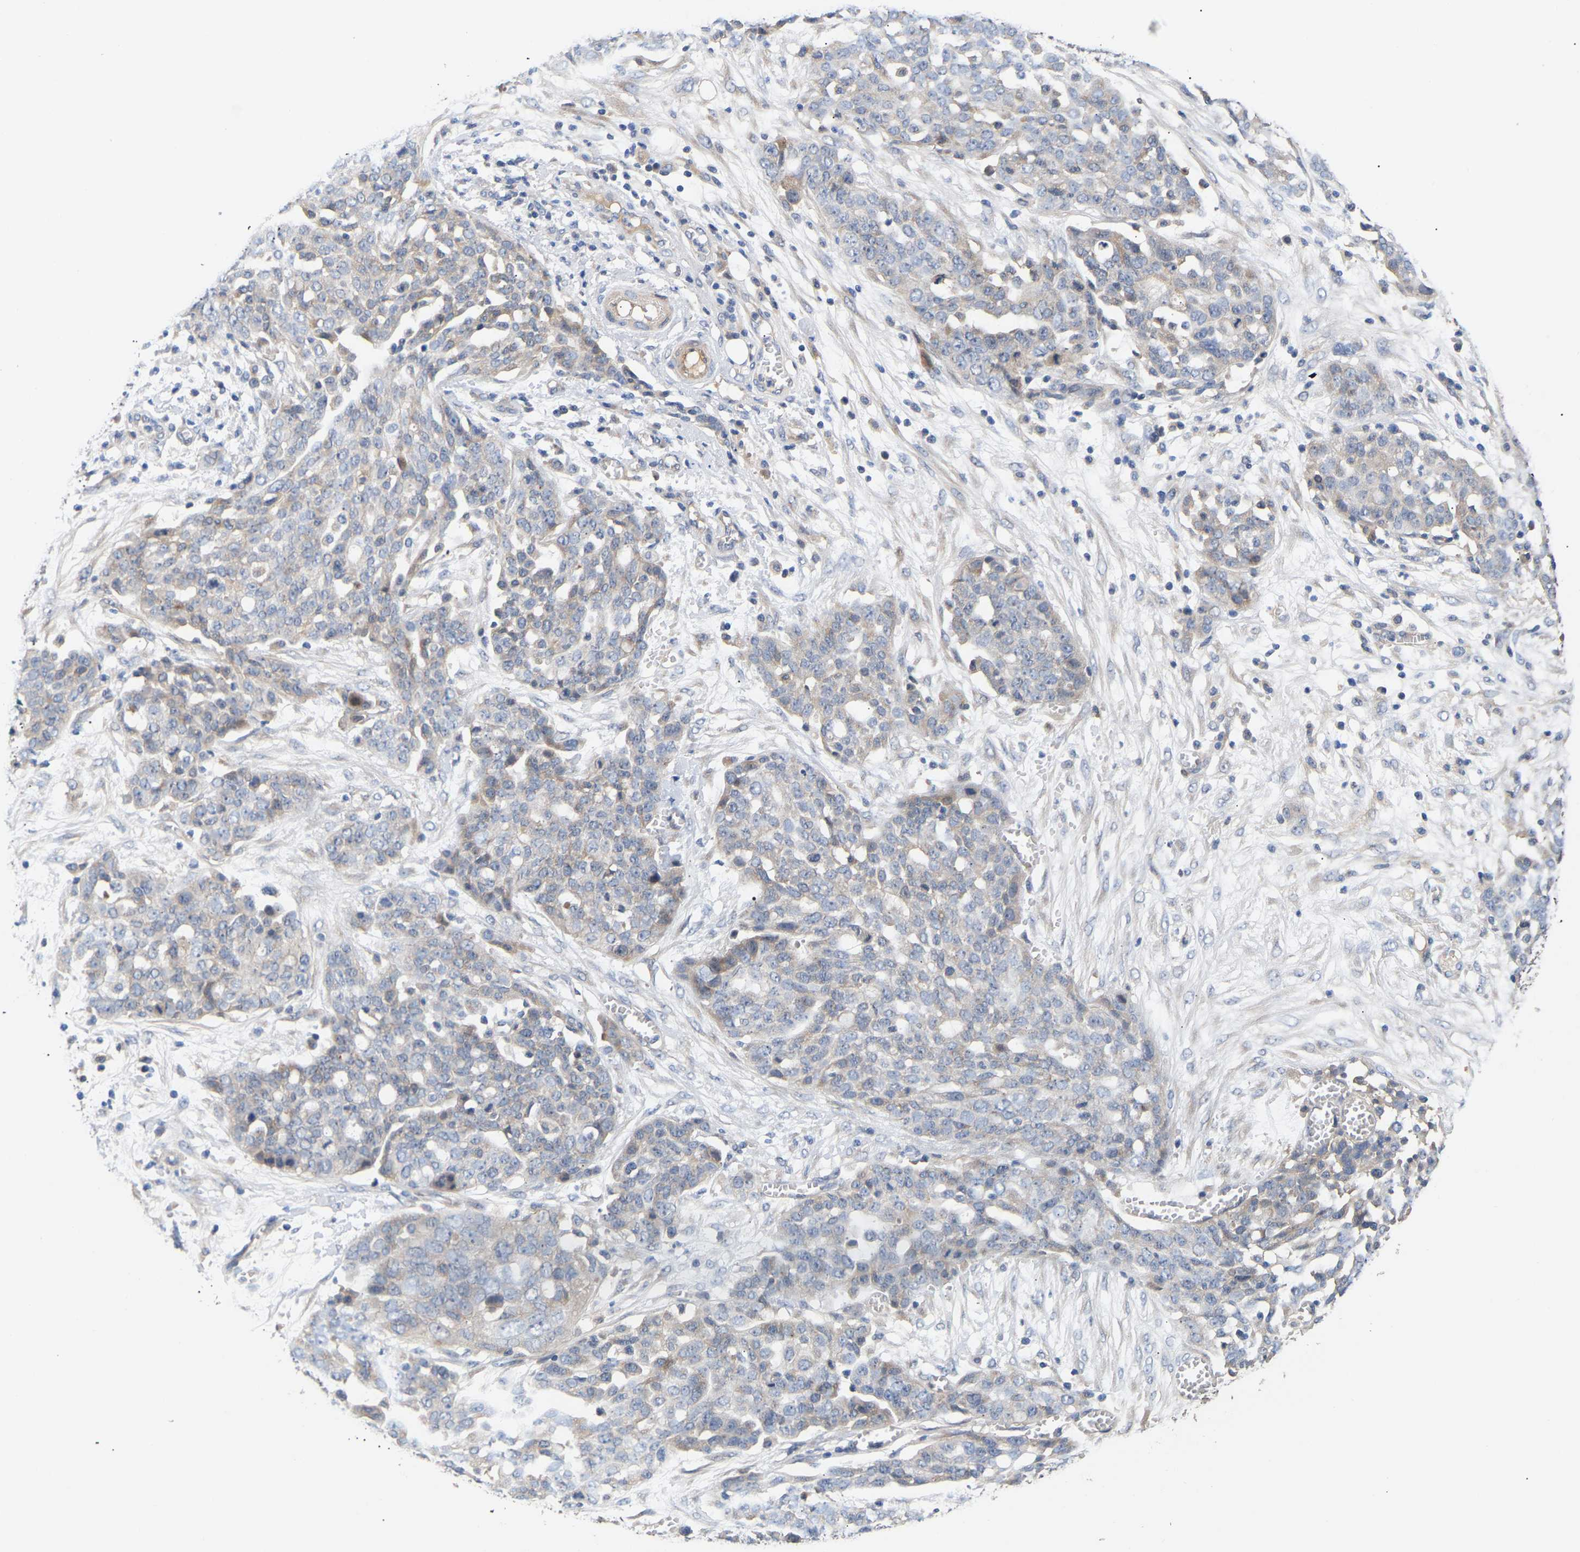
{"staining": {"intensity": "negative", "quantity": "none", "location": "none"}, "tissue": "ovarian cancer", "cell_type": "Tumor cells", "image_type": "cancer", "snomed": [{"axis": "morphology", "description": "Cystadenocarcinoma, serous, NOS"}, {"axis": "topography", "description": "Soft tissue"}, {"axis": "topography", "description": "Ovary"}], "caption": "Immunohistochemical staining of ovarian serous cystadenocarcinoma reveals no significant expression in tumor cells.", "gene": "KASH5", "patient": {"sex": "female", "age": 57}}